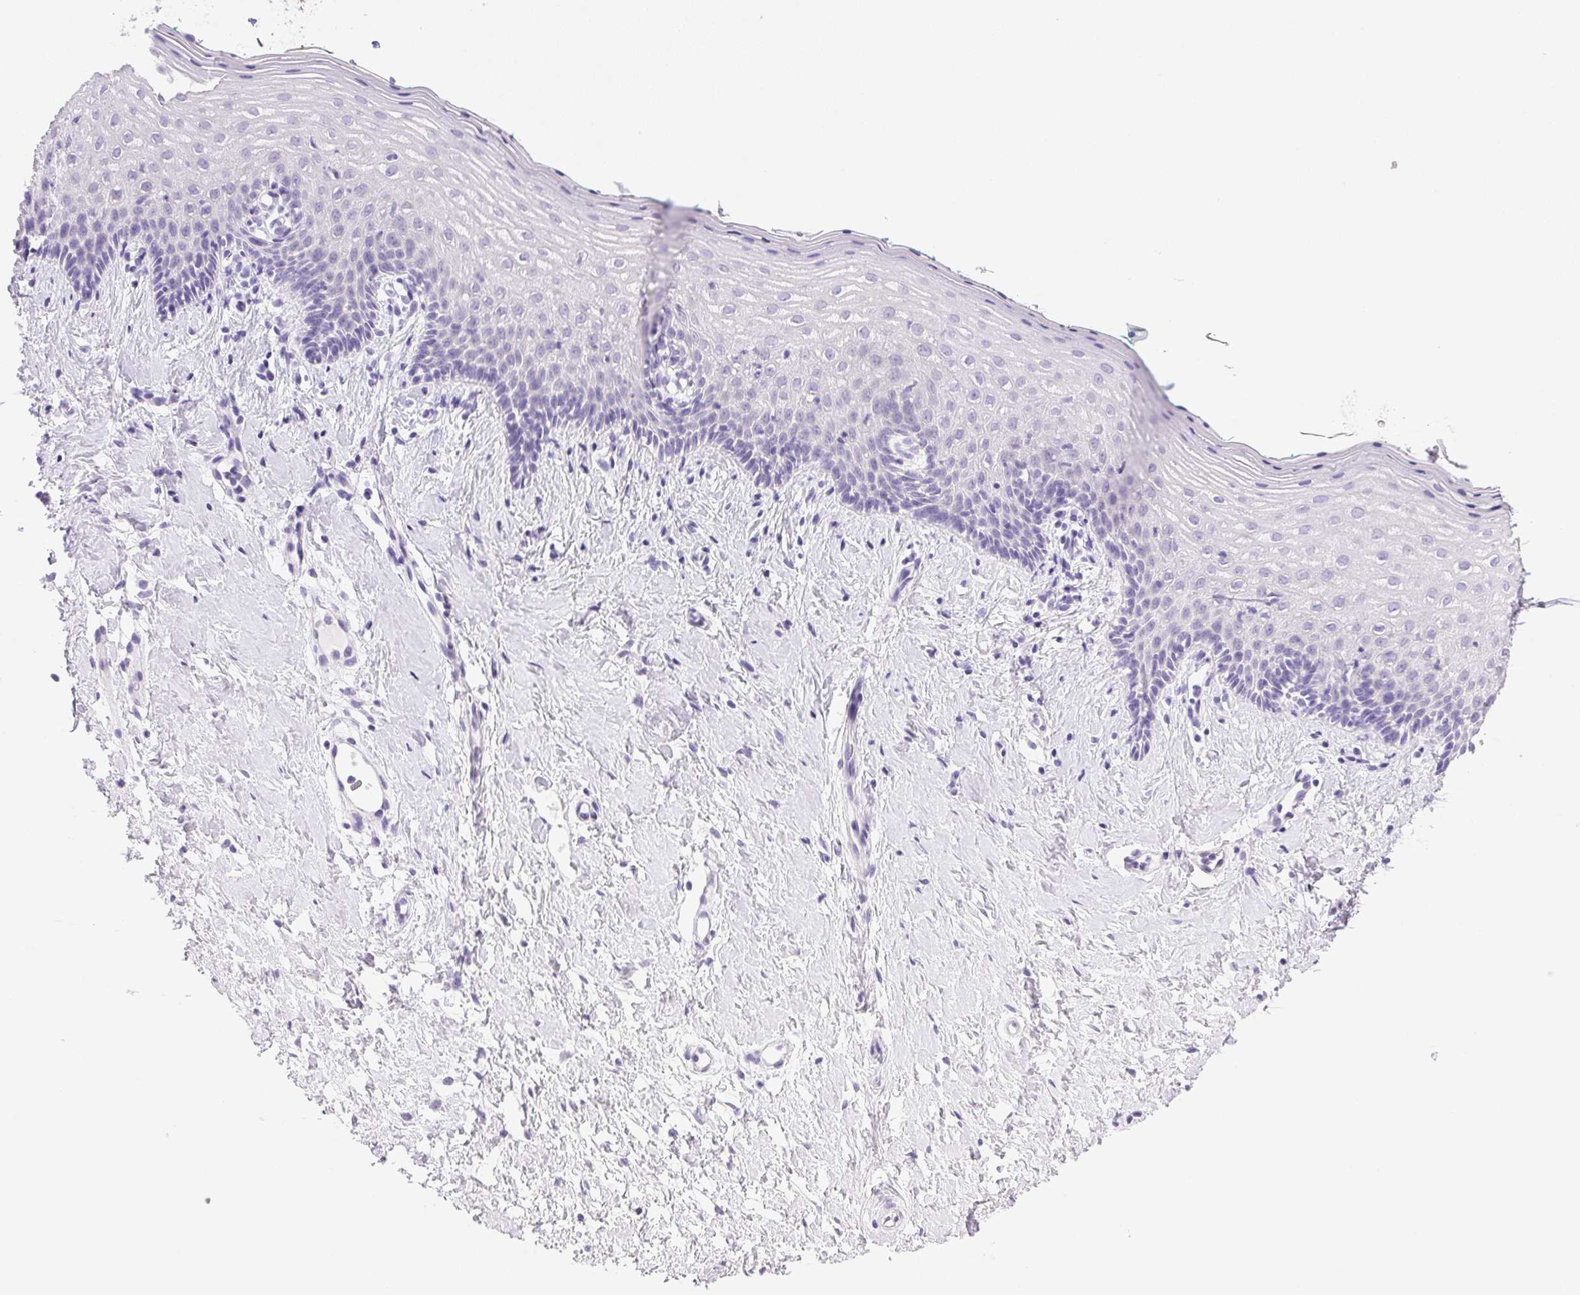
{"staining": {"intensity": "negative", "quantity": "none", "location": "none"}, "tissue": "vagina", "cell_type": "Squamous epithelial cells", "image_type": "normal", "snomed": [{"axis": "morphology", "description": "Normal tissue, NOS"}, {"axis": "topography", "description": "Vagina"}], "caption": "DAB immunohistochemical staining of normal human vagina displays no significant positivity in squamous epithelial cells. (DAB immunohistochemistry visualized using brightfield microscopy, high magnification).", "gene": "DHCR24", "patient": {"sex": "female", "age": 42}}